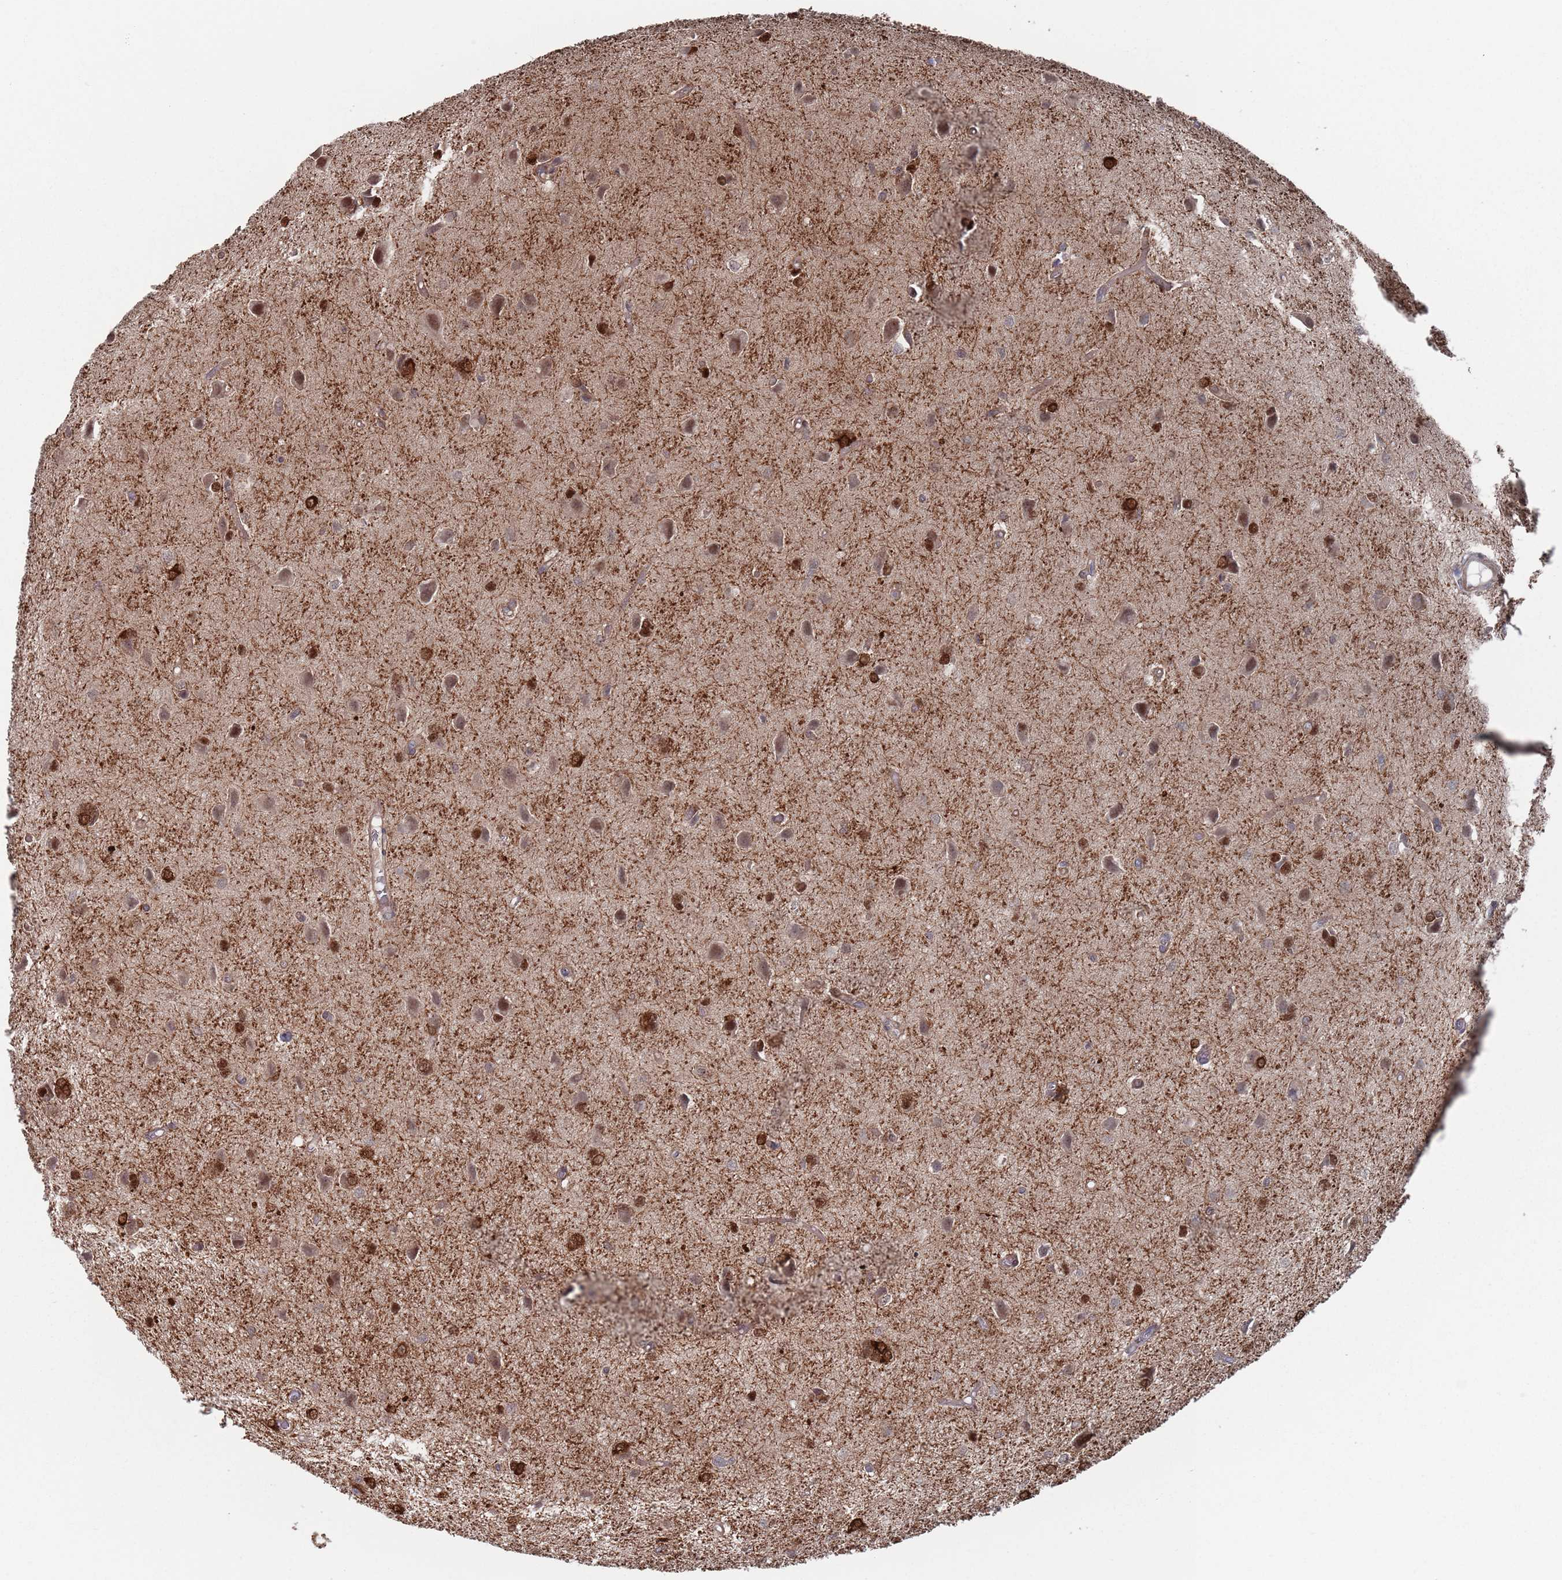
{"staining": {"intensity": "strong", "quantity": "25%-75%", "location": "cytoplasmic/membranous,nuclear"}, "tissue": "glioma", "cell_type": "Tumor cells", "image_type": "cancer", "snomed": [{"axis": "morphology", "description": "Glioma, malignant, High grade"}, {"axis": "topography", "description": "Brain"}], "caption": "A high amount of strong cytoplasmic/membranous and nuclear positivity is appreciated in about 25%-75% of tumor cells in malignant high-grade glioma tissue.", "gene": "DGKD", "patient": {"sex": "female", "age": 50}}